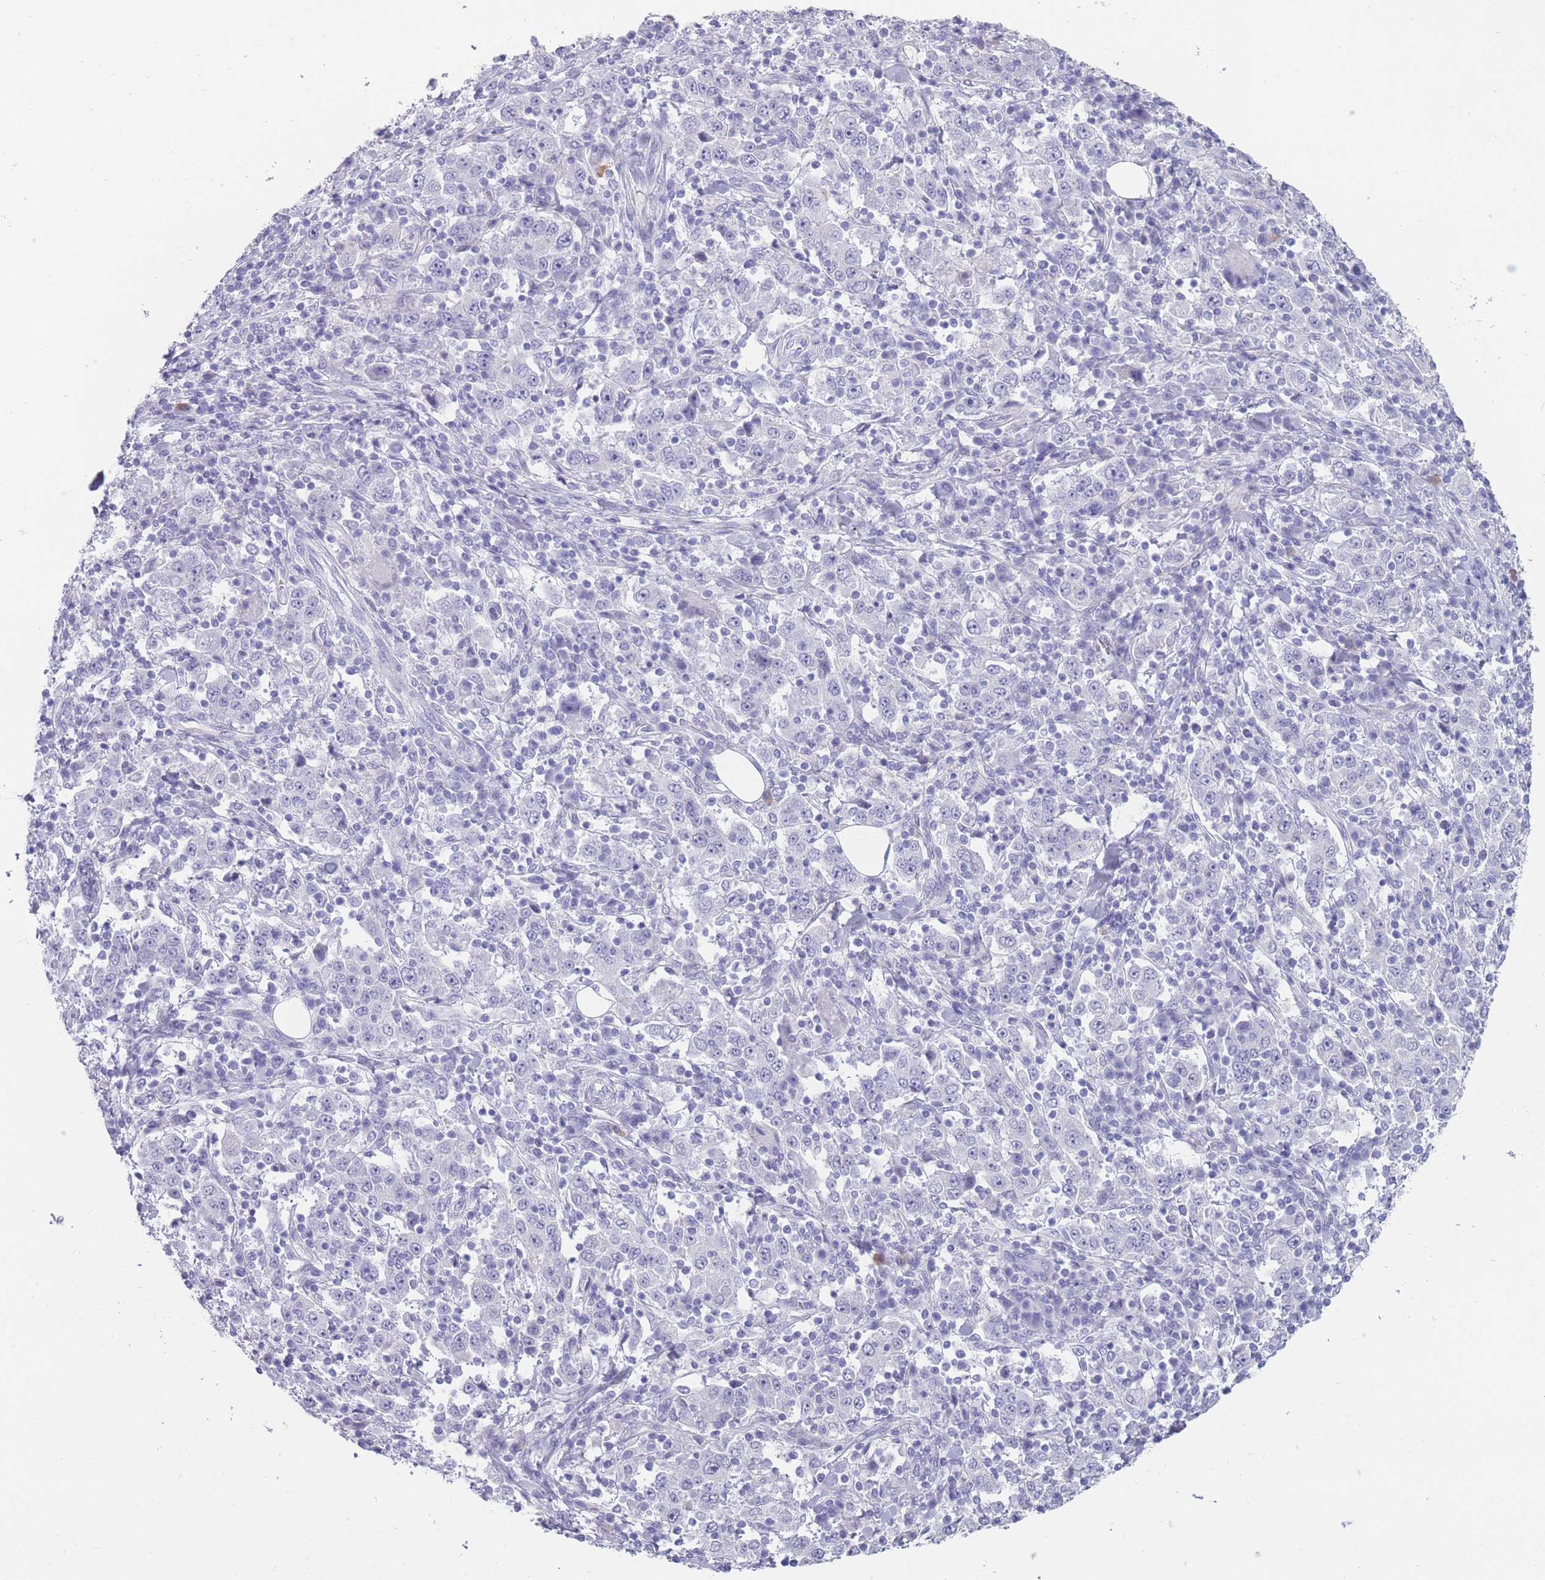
{"staining": {"intensity": "negative", "quantity": "none", "location": "none"}, "tissue": "stomach cancer", "cell_type": "Tumor cells", "image_type": "cancer", "snomed": [{"axis": "morphology", "description": "Normal tissue, NOS"}, {"axis": "morphology", "description": "Adenocarcinoma, NOS"}, {"axis": "topography", "description": "Stomach, upper"}, {"axis": "topography", "description": "Stomach"}], "caption": "A histopathology image of human stomach cancer (adenocarcinoma) is negative for staining in tumor cells.", "gene": "DCANP1", "patient": {"sex": "male", "age": 59}}